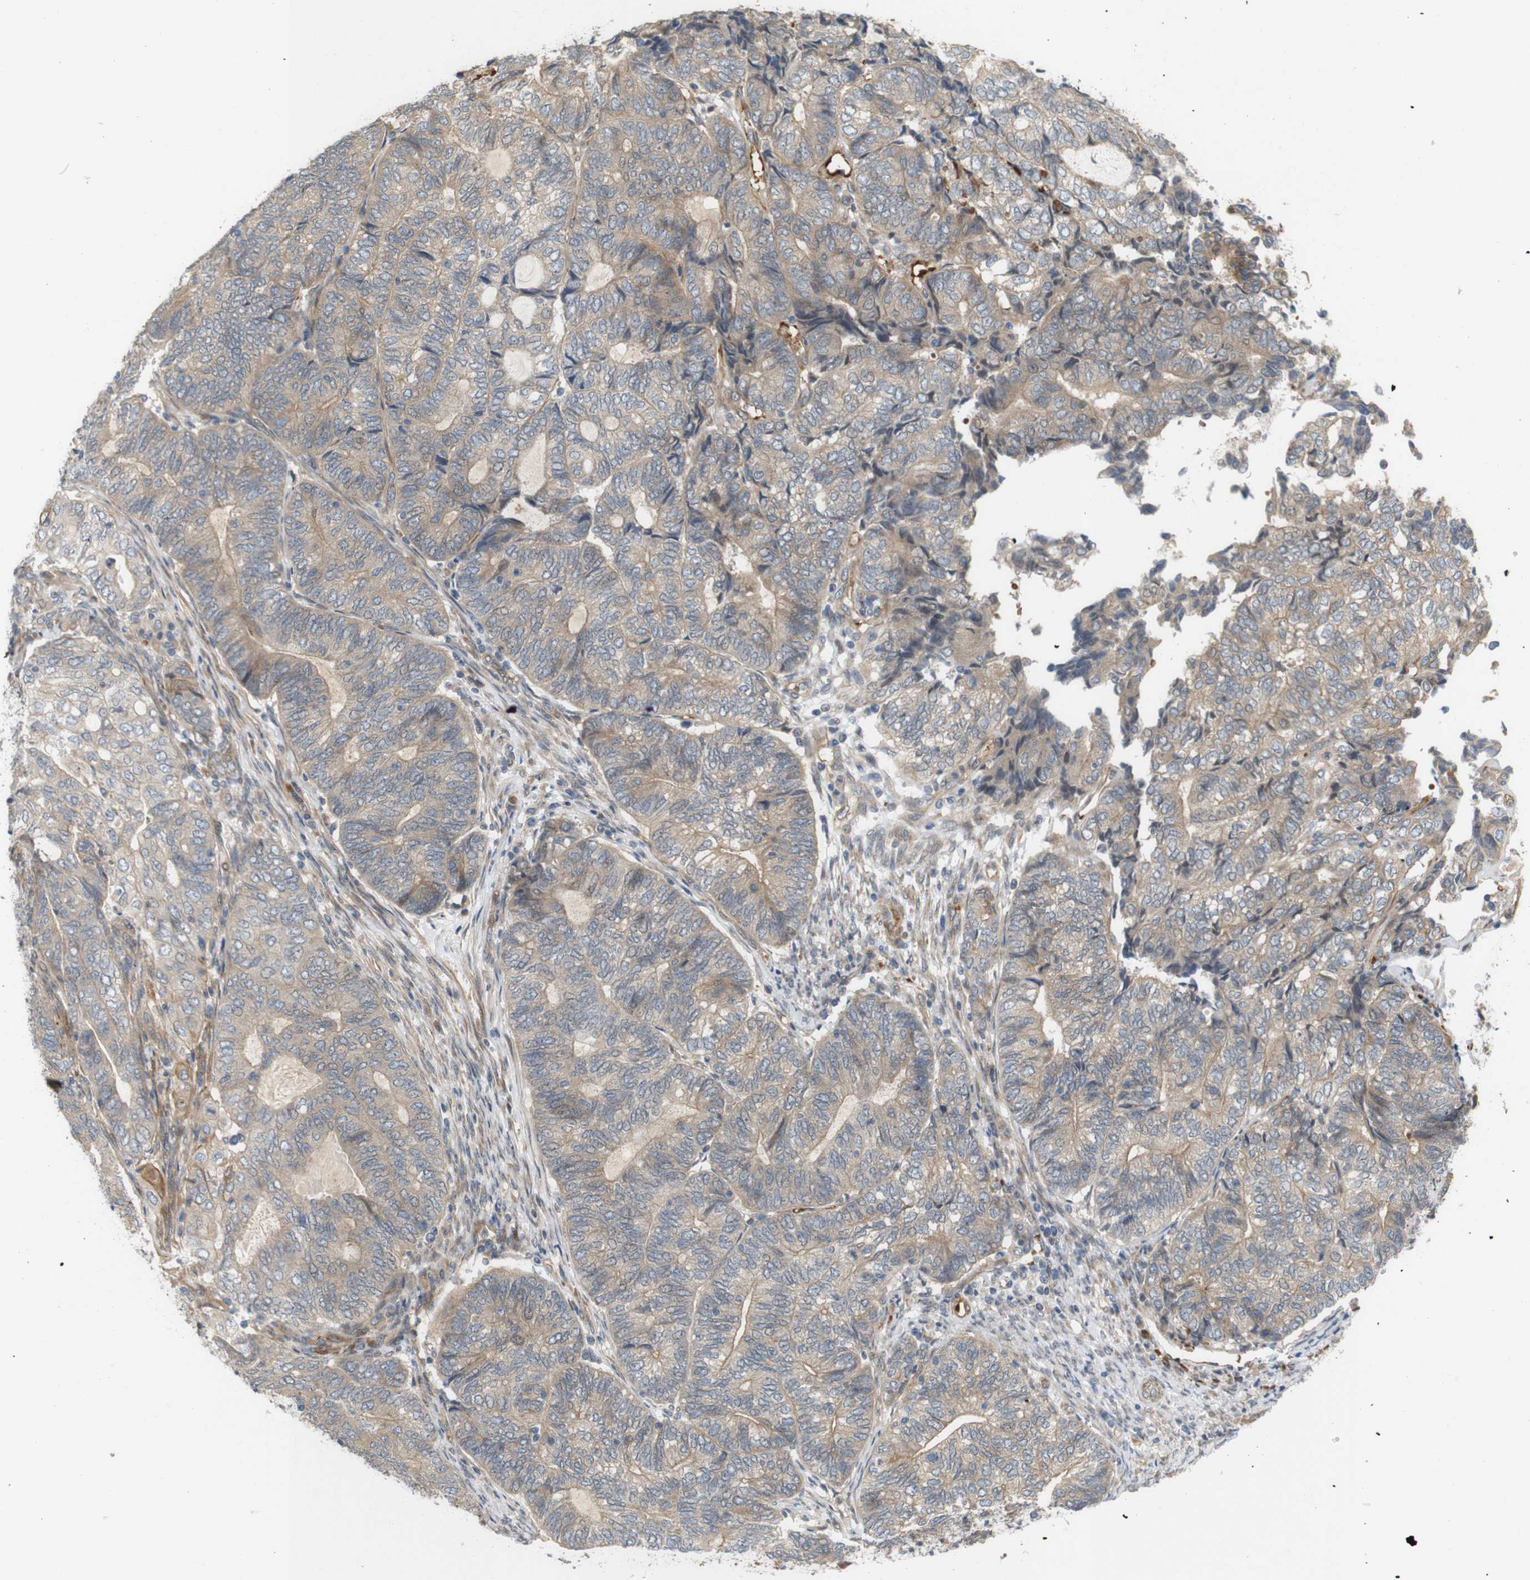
{"staining": {"intensity": "weak", "quantity": ">75%", "location": "cytoplasmic/membranous"}, "tissue": "endometrial cancer", "cell_type": "Tumor cells", "image_type": "cancer", "snomed": [{"axis": "morphology", "description": "Adenocarcinoma, NOS"}, {"axis": "topography", "description": "Uterus"}, {"axis": "topography", "description": "Endometrium"}], "caption": "This photomicrograph demonstrates IHC staining of human endometrial cancer, with low weak cytoplasmic/membranous positivity in approximately >75% of tumor cells.", "gene": "RPTOR", "patient": {"sex": "female", "age": 70}}